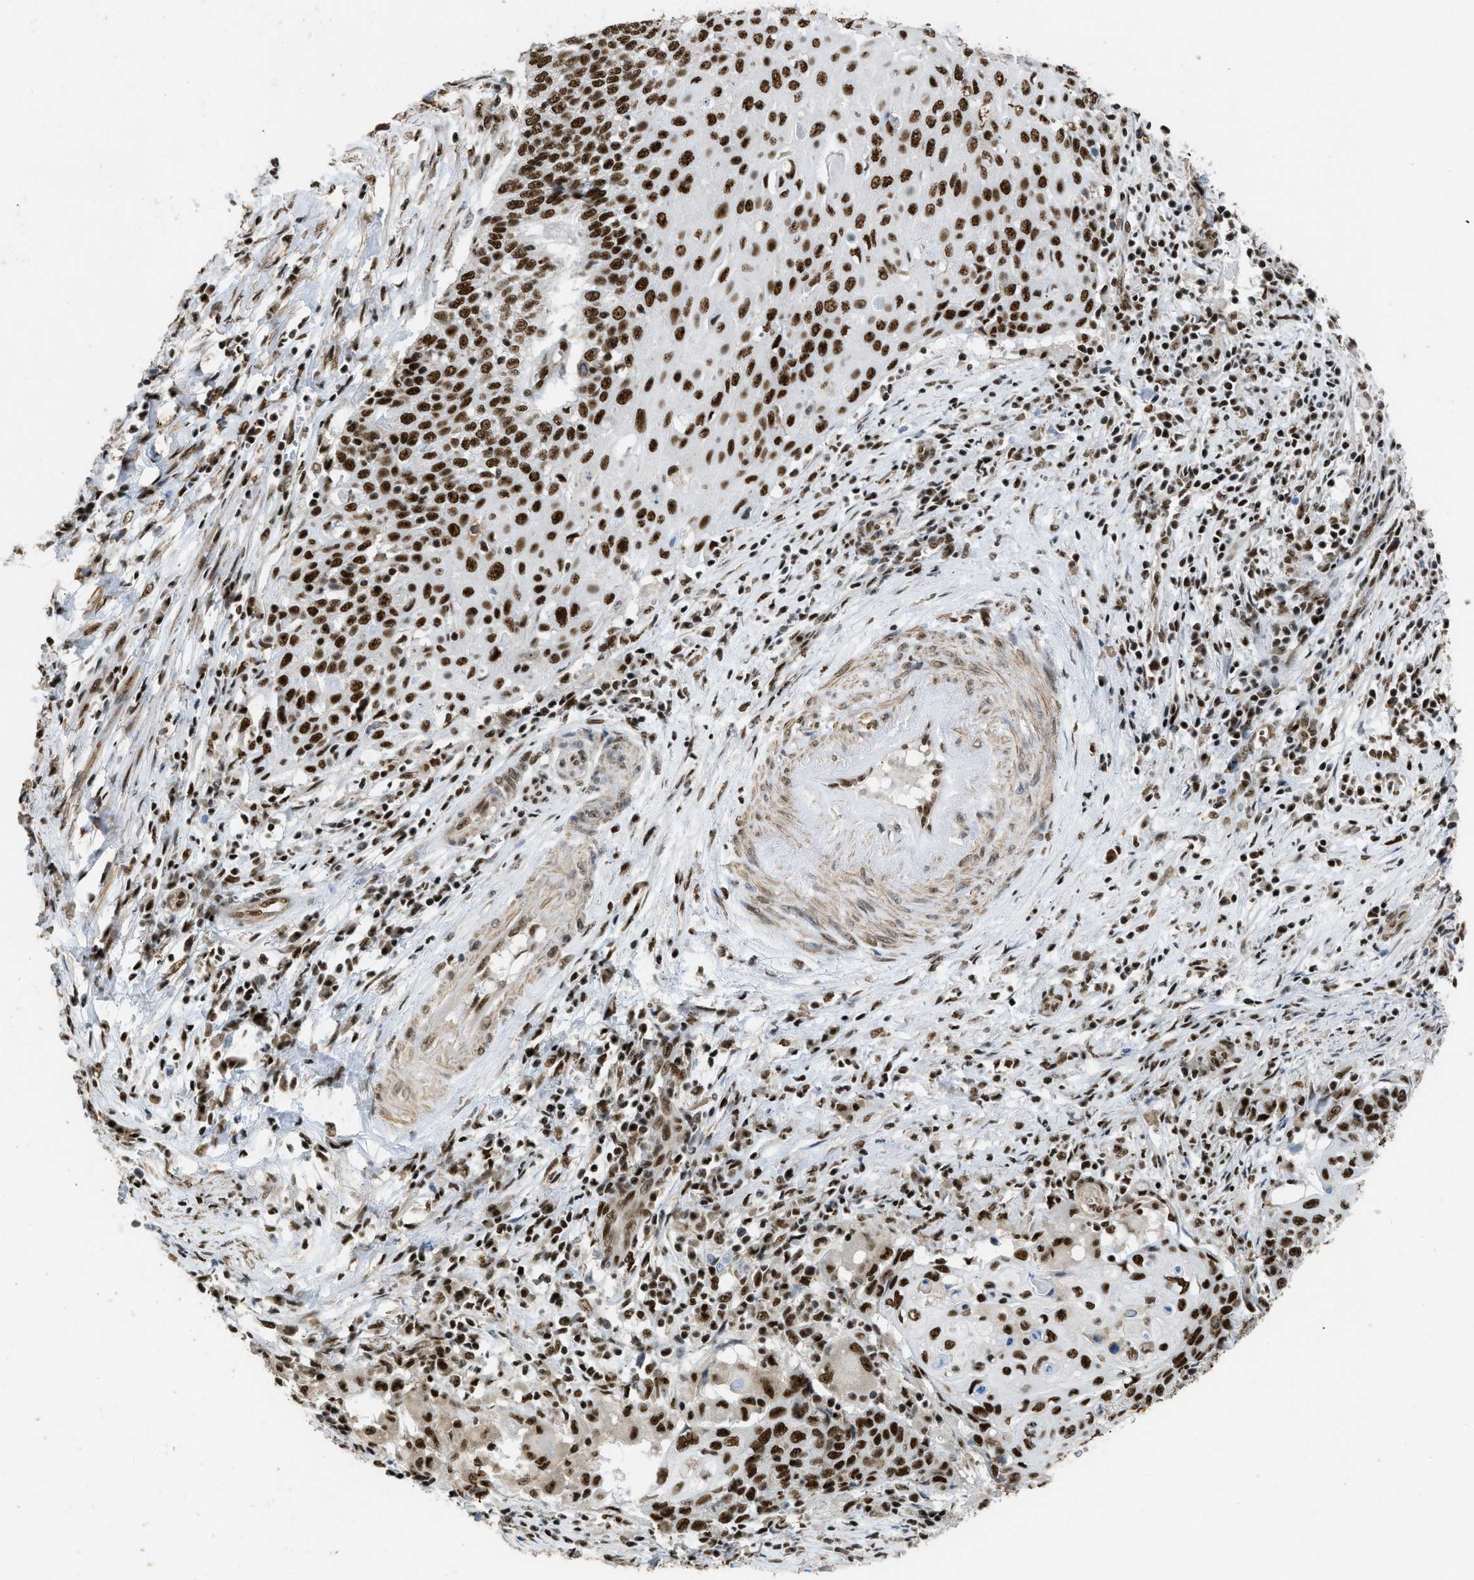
{"staining": {"intensity": "strong", "quantity": ">75%", "location": "nuclear"}, "tissue": "cervical cancer", "cell_type": "Tumor cells", "image_type": "cancer", "snomed": [{"axis": "morphology", "description": "Squamous cell carcinoma, NOS"}, {"axis": "topography", "description": "Cervix"}], "caption": "Strong nuclear staining is appreciated in about >75% of tumor cells in cervical cancer.", "gene": "SCAF4", "patient": {"sex": "female", "age": 39}}